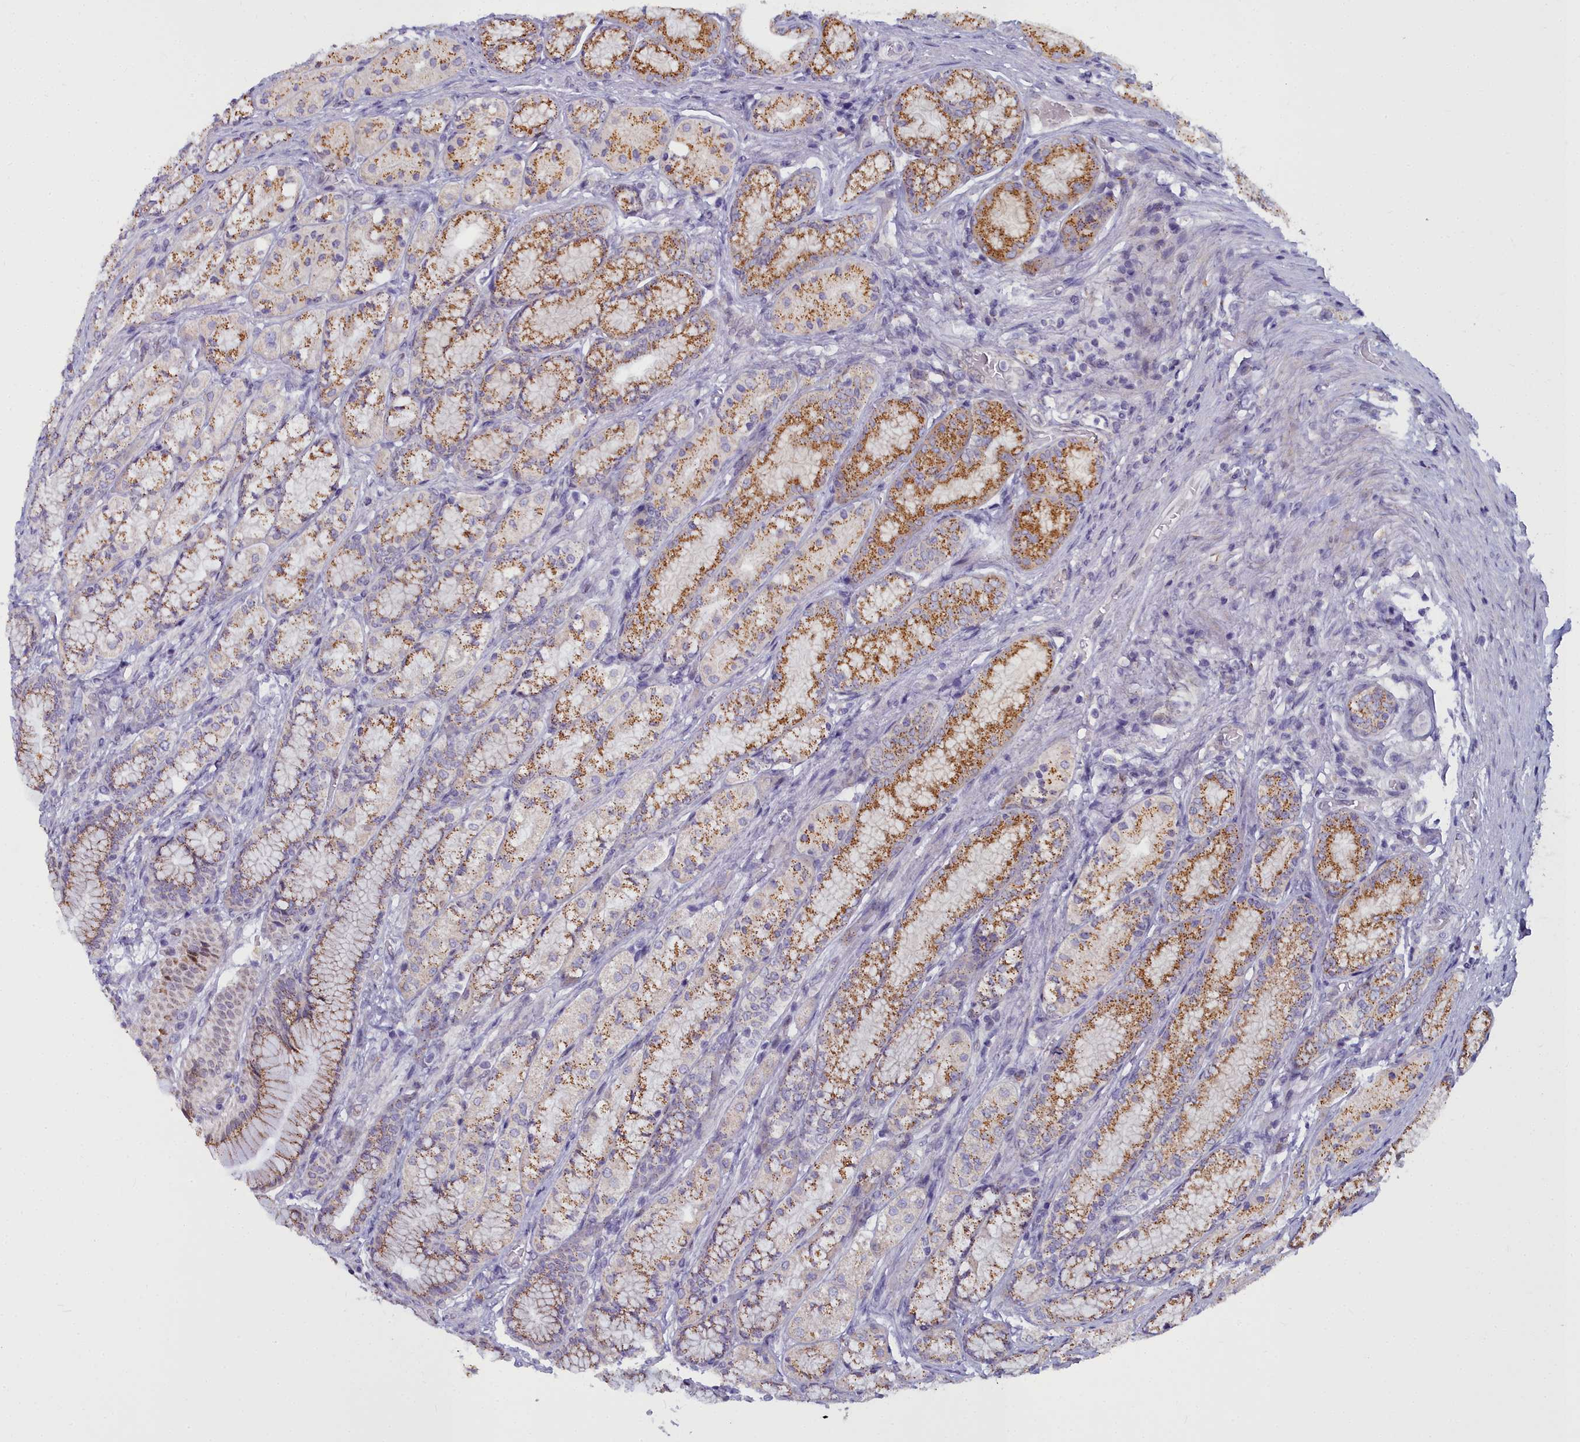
{"staining": {"intensity": "moderate", "quantity": "25%-75%", "location": "cytoplasmic/membranous"}, "tissue": "stomach", "cell_type": "Glandular cells", "image_type": "normal", "snomed": [{"axis": "morphology", "description": "Normal tissue, NOS"}, {"axis": "morphology", "description": "Adenocarcinoma, NOS"}, {"axis": "morphology", "description": "Adenocarcinoma, High grade"}, {"axis": "topography", "description": "Stomach, upper"}, {"axis": "topography", "description": "Stomach"}], "caption": "A high-resolution histopathology image shows immunohistochemistry staining of benign stomach, which displays moderate cytoplasmic/membranous positivity in about 25%-75% of glandular cells.", "gene": "WDPCP", "patient": {"sex": "female", "age": 65}}